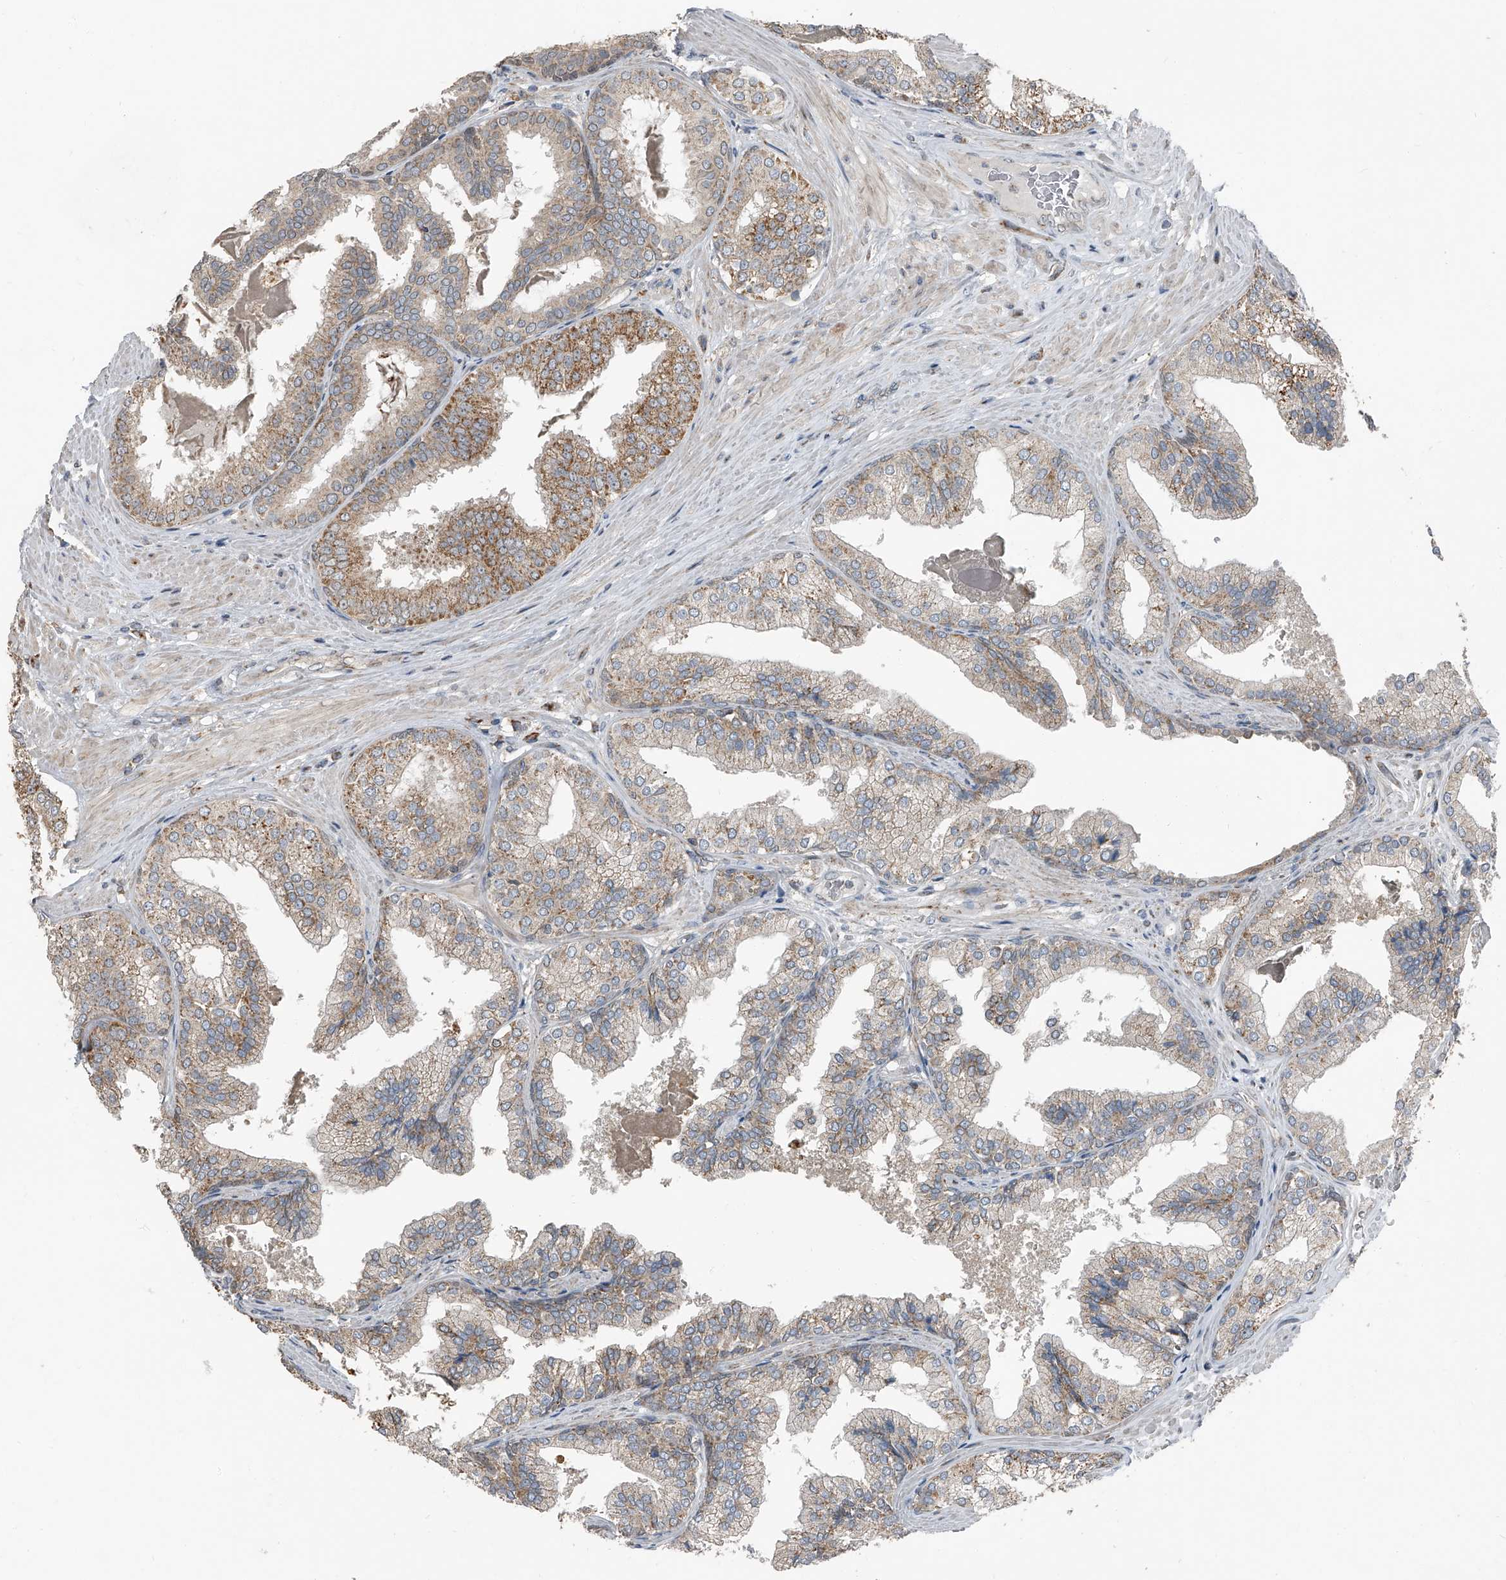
{"staining": {"intensity": "moderate", "quantity": ">75%", "location": "cytoplasmic/membranous"}, "tissue": "prostate cancer", "cell_type": "Tumor cells", "image_type": "cancer", "snomed": [{"axis": "morphology", "description": "Adenocarcinoma, Low grade"}, {"axis": "topography", "description": "Prostate"}], "caption": "Prostate cancer stained for a protein (brown) reveals moderate cytoplasmic/membranous positive staining in approximately >75% of tumor cells.", "gene": "CHRNA7", "patient": {"sex": "male", "age": 71}}